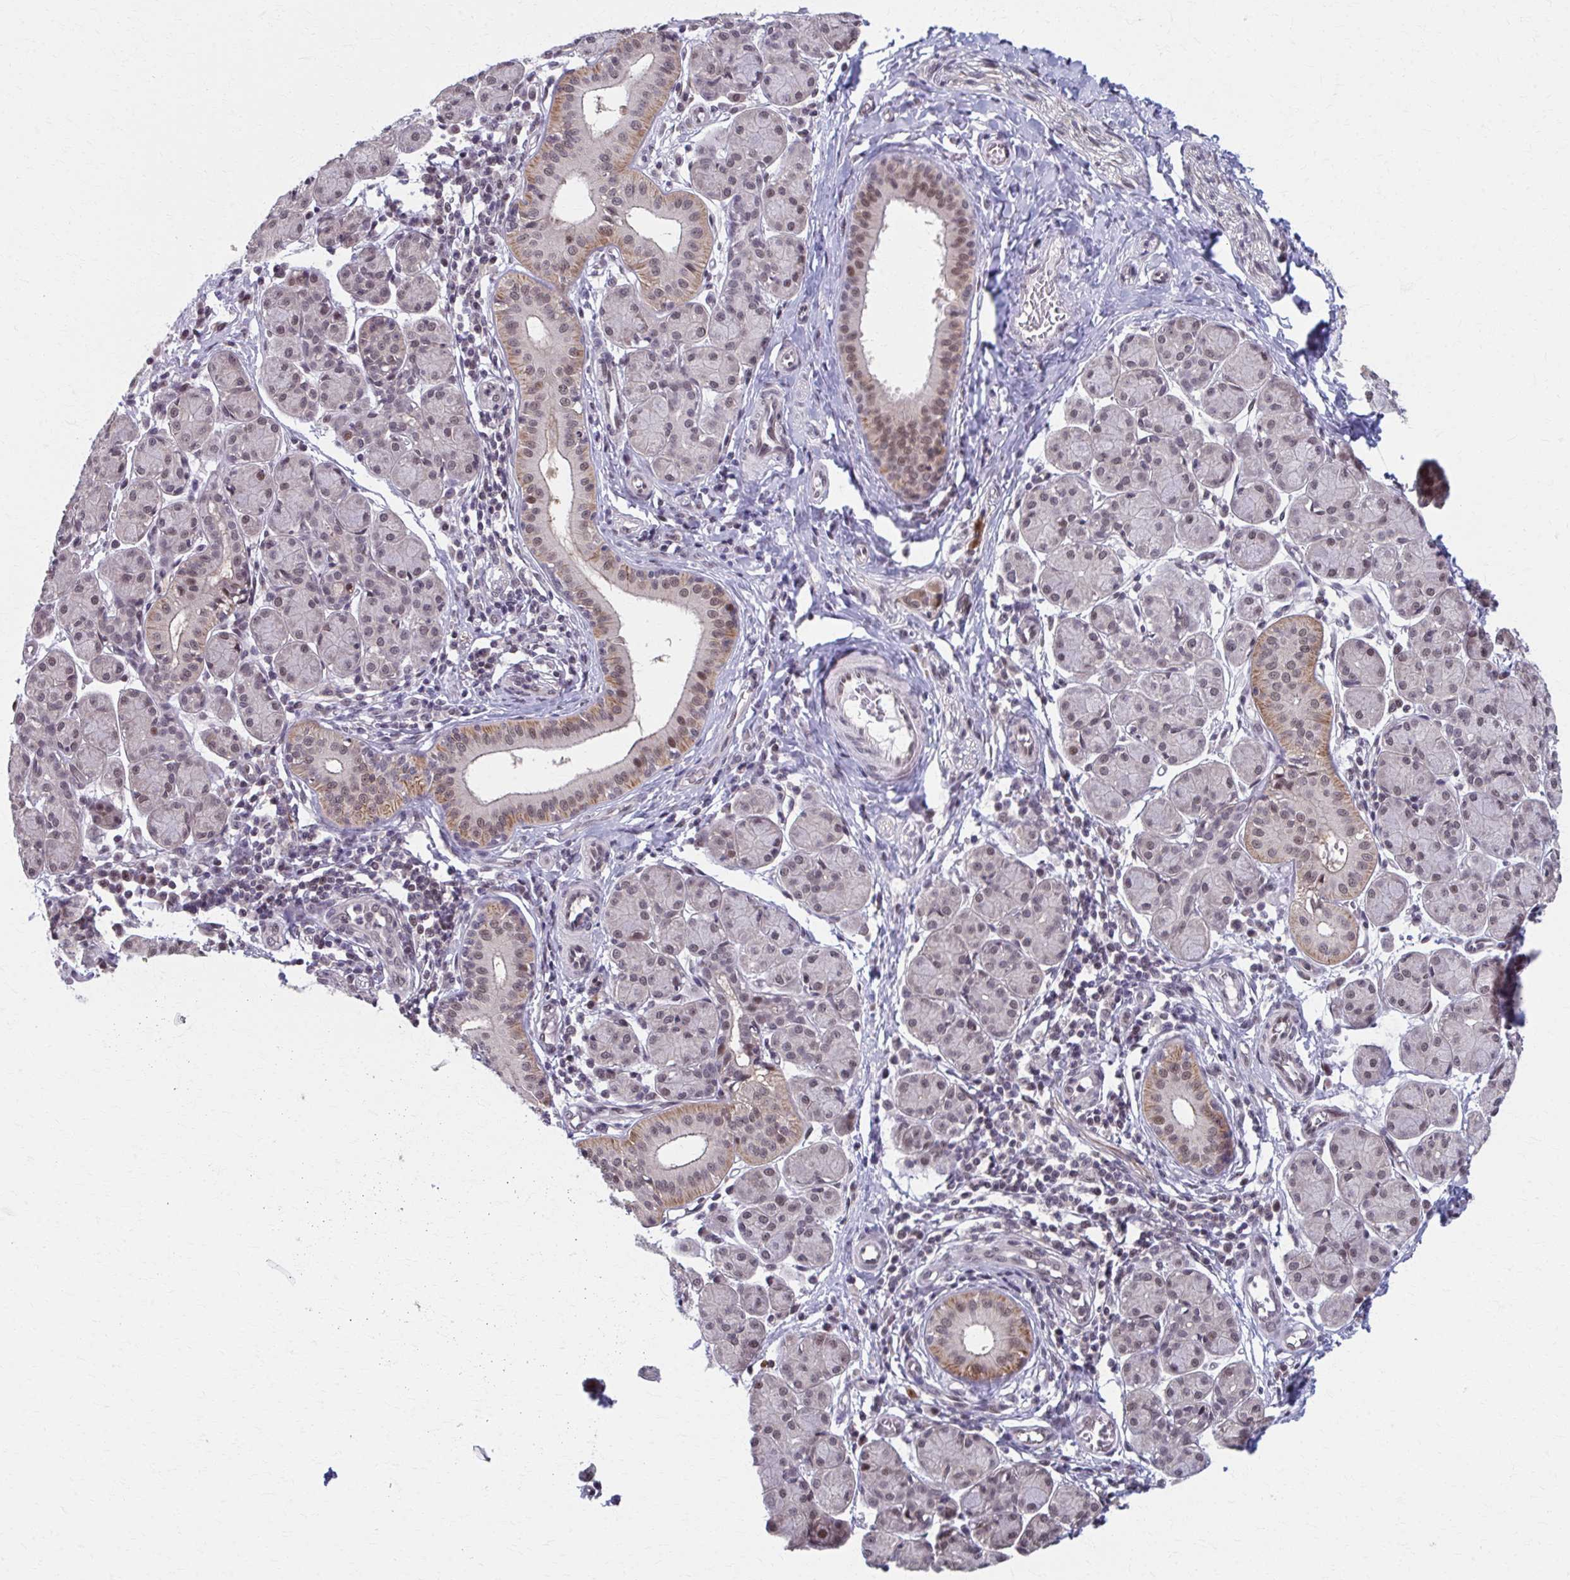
{"staining": {"intensity": "moderate", "quantity": "25%-75%", "location": "cytoplasmic/membranous,nuclear"}, "tissue": "salivary gland", "cell_type": "Glandular cells", "image_type": "normal", "snomed": [{"axis": "morphology", "description": "Normal tissue, NOS"}, {"axis": "morphology", "description": "Inflammation, NOS"}, {"axis": "topography", "description": "Lymph node"}, {"axis": "topography", "description": "Salivary gland"}], "caption": "Salivary gland was stained to show a protein in brown. There is medium levels of moderate cytoplasmic/membranous,nuclear positivity in about 25%-75% of glandular cells. The protein is shown in brown color, while the nuclei are stained blue.", "gene": "SETBP1", "patient": {"sex": "male", "age": 3}}